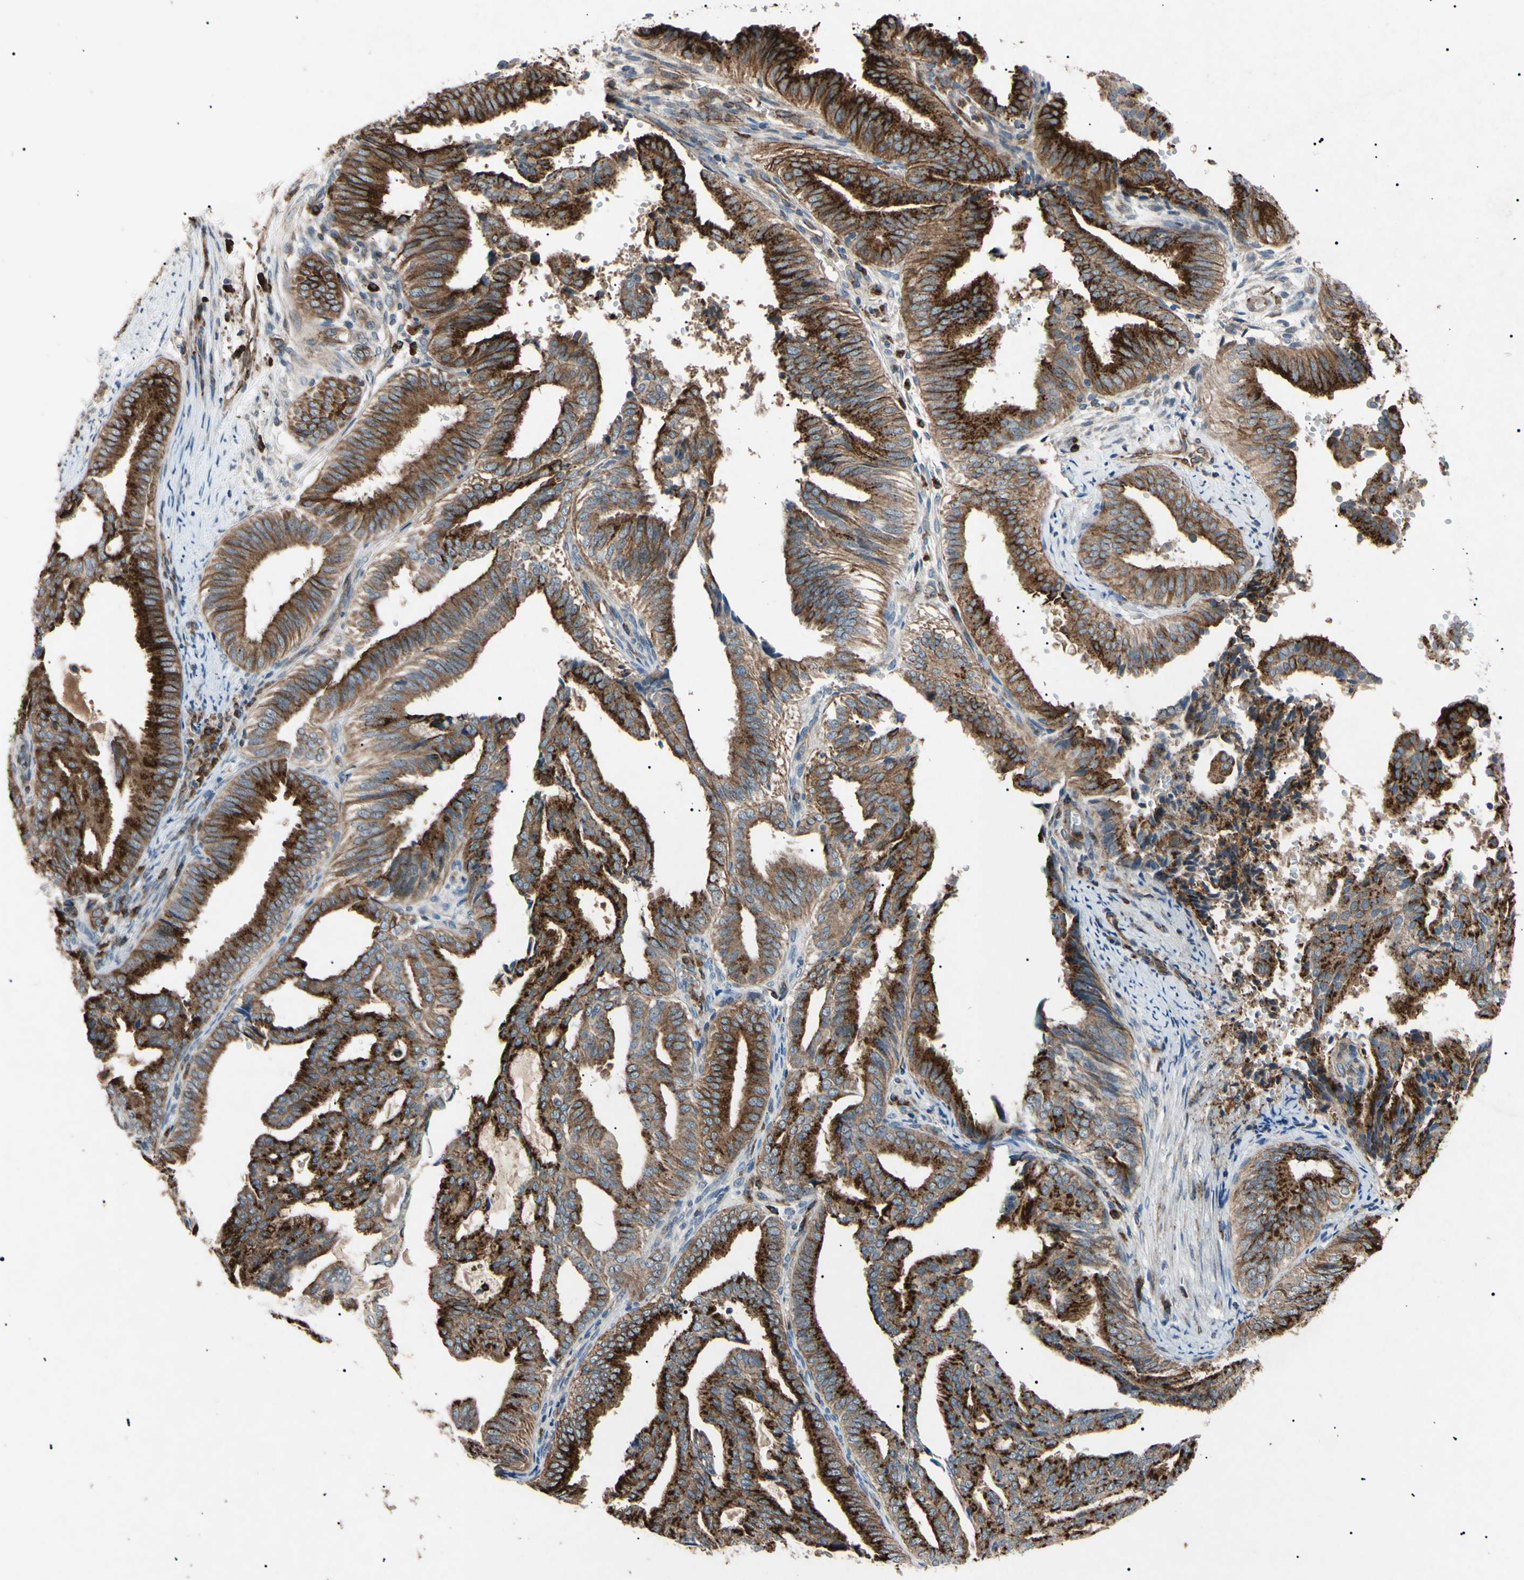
{"staining": {"intensity": "strong", "quantity": ">75%", "location": "cytoplasmic/membranous"}, "tissue": "endometrial cancer", "cell_type": "Tumor cells", "image_type": "cancer", "snomed": [{"axis": "morphology", "description": "Adenocarcinoma, NOS"}, {"axis": "topography", "description": "Endometrium"}], "caption": "Endometrial cancer was stained to show a protein in brown. There is high levels of strong cytoplasmic/membranous staining in about >75% of tumor cells.", "gene": "TUBB4A", "patient": {"sex": "female", "age": 58}}